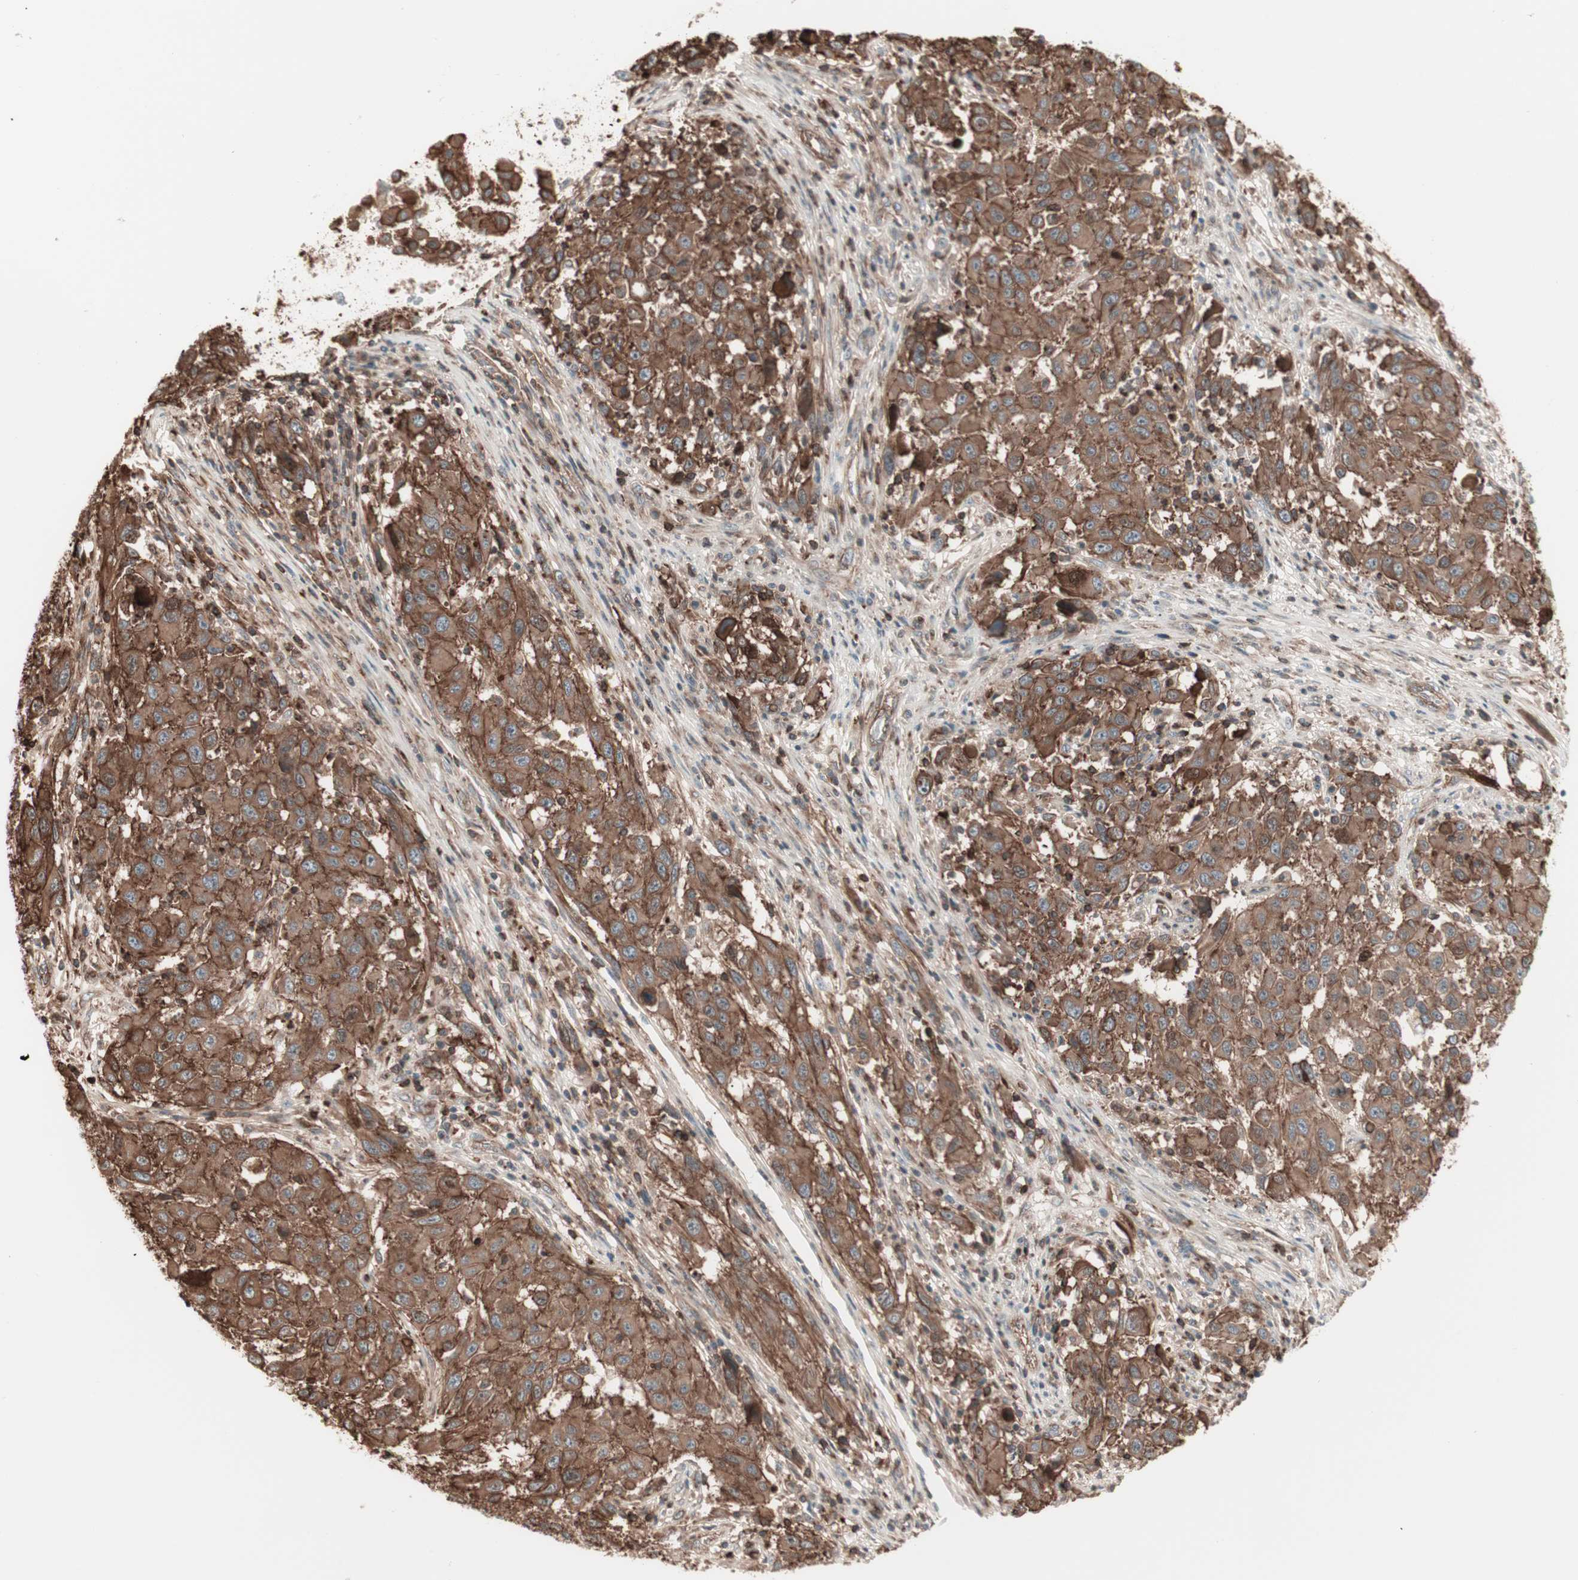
{"staining": {"intensity": "strong", "quantity": ">75%", "location": "cytoplasmic/membranous"}, "tissue": "melanoma", "cell_type": "Tumor cells", "image_type": "cancer", "snomed": [{"axis": "morphology", "description": "Malignant melanoma, Metastatic site"}, {"axis": "topography", "description": "Lymph node"}], "caption": "Melanoma stained with a brown dye exhibits strong cytoplasmic/membranous positive staining in approximately >75% of tumor cells.", "gene": "TCP11L1", "patient": {"sex": "male", "age": 61}}